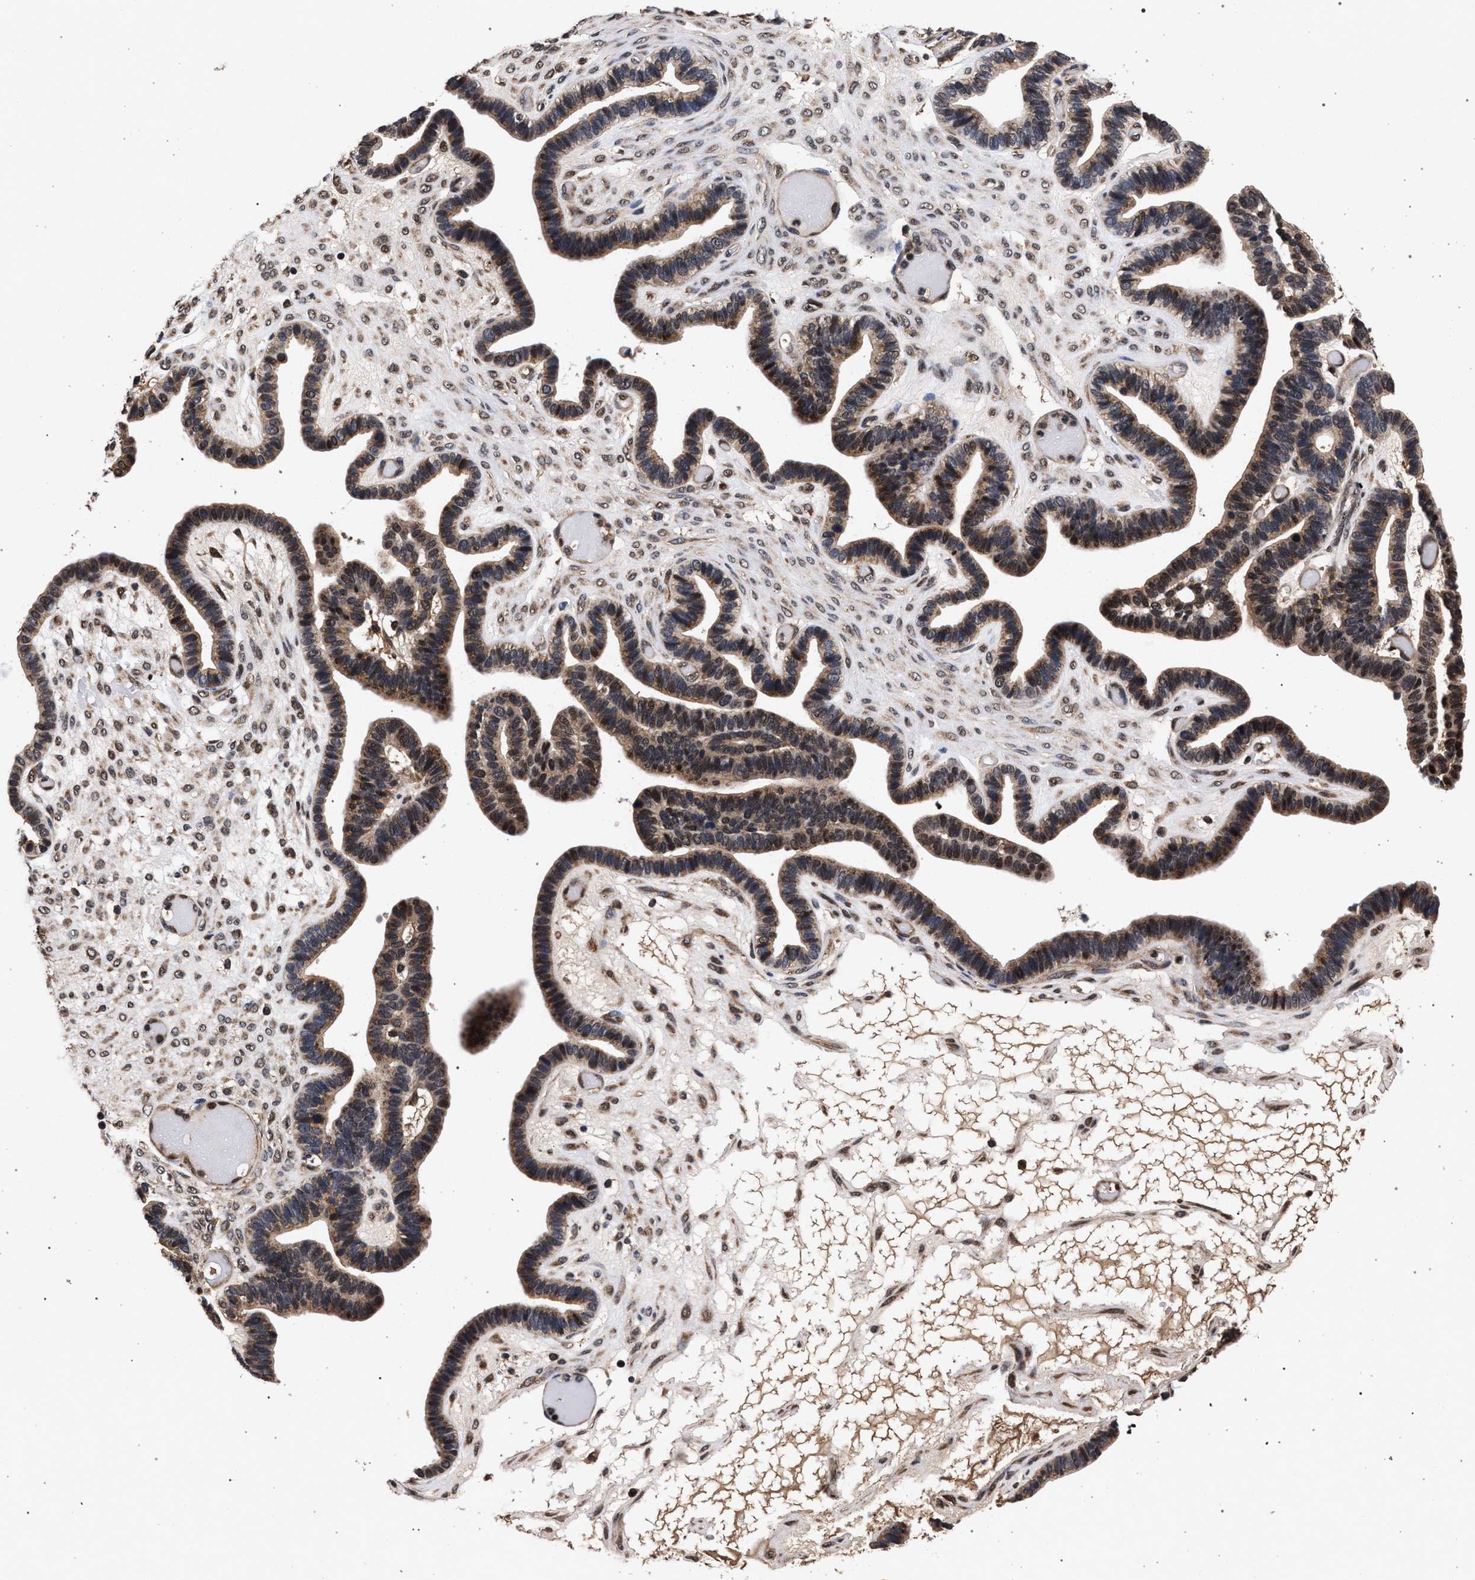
{"staining": {"intensity": "moderate", "quantity": ">75%", "location": "cytoplasmic/membranous,nuclear"}, "tissue": "ovarian cancer", "cell_type": "Tumor cells", "image_type": "cancer", "snomed": [{"axis": "morphology", "description": "Cystadenocarcinoma, serous, NOS"}, {"axis": "topography", "description": "Ovary"}], "caption": "Immunohistochemical staining of human ovarian serous cystadenocarcinoma displays medium levels of moderate cytoplasmic/membranous and nuclear expression in approximately >75% of tumor cells.", "gene": "ACOX1", "patient": {"sex": "female", "age": 56}}